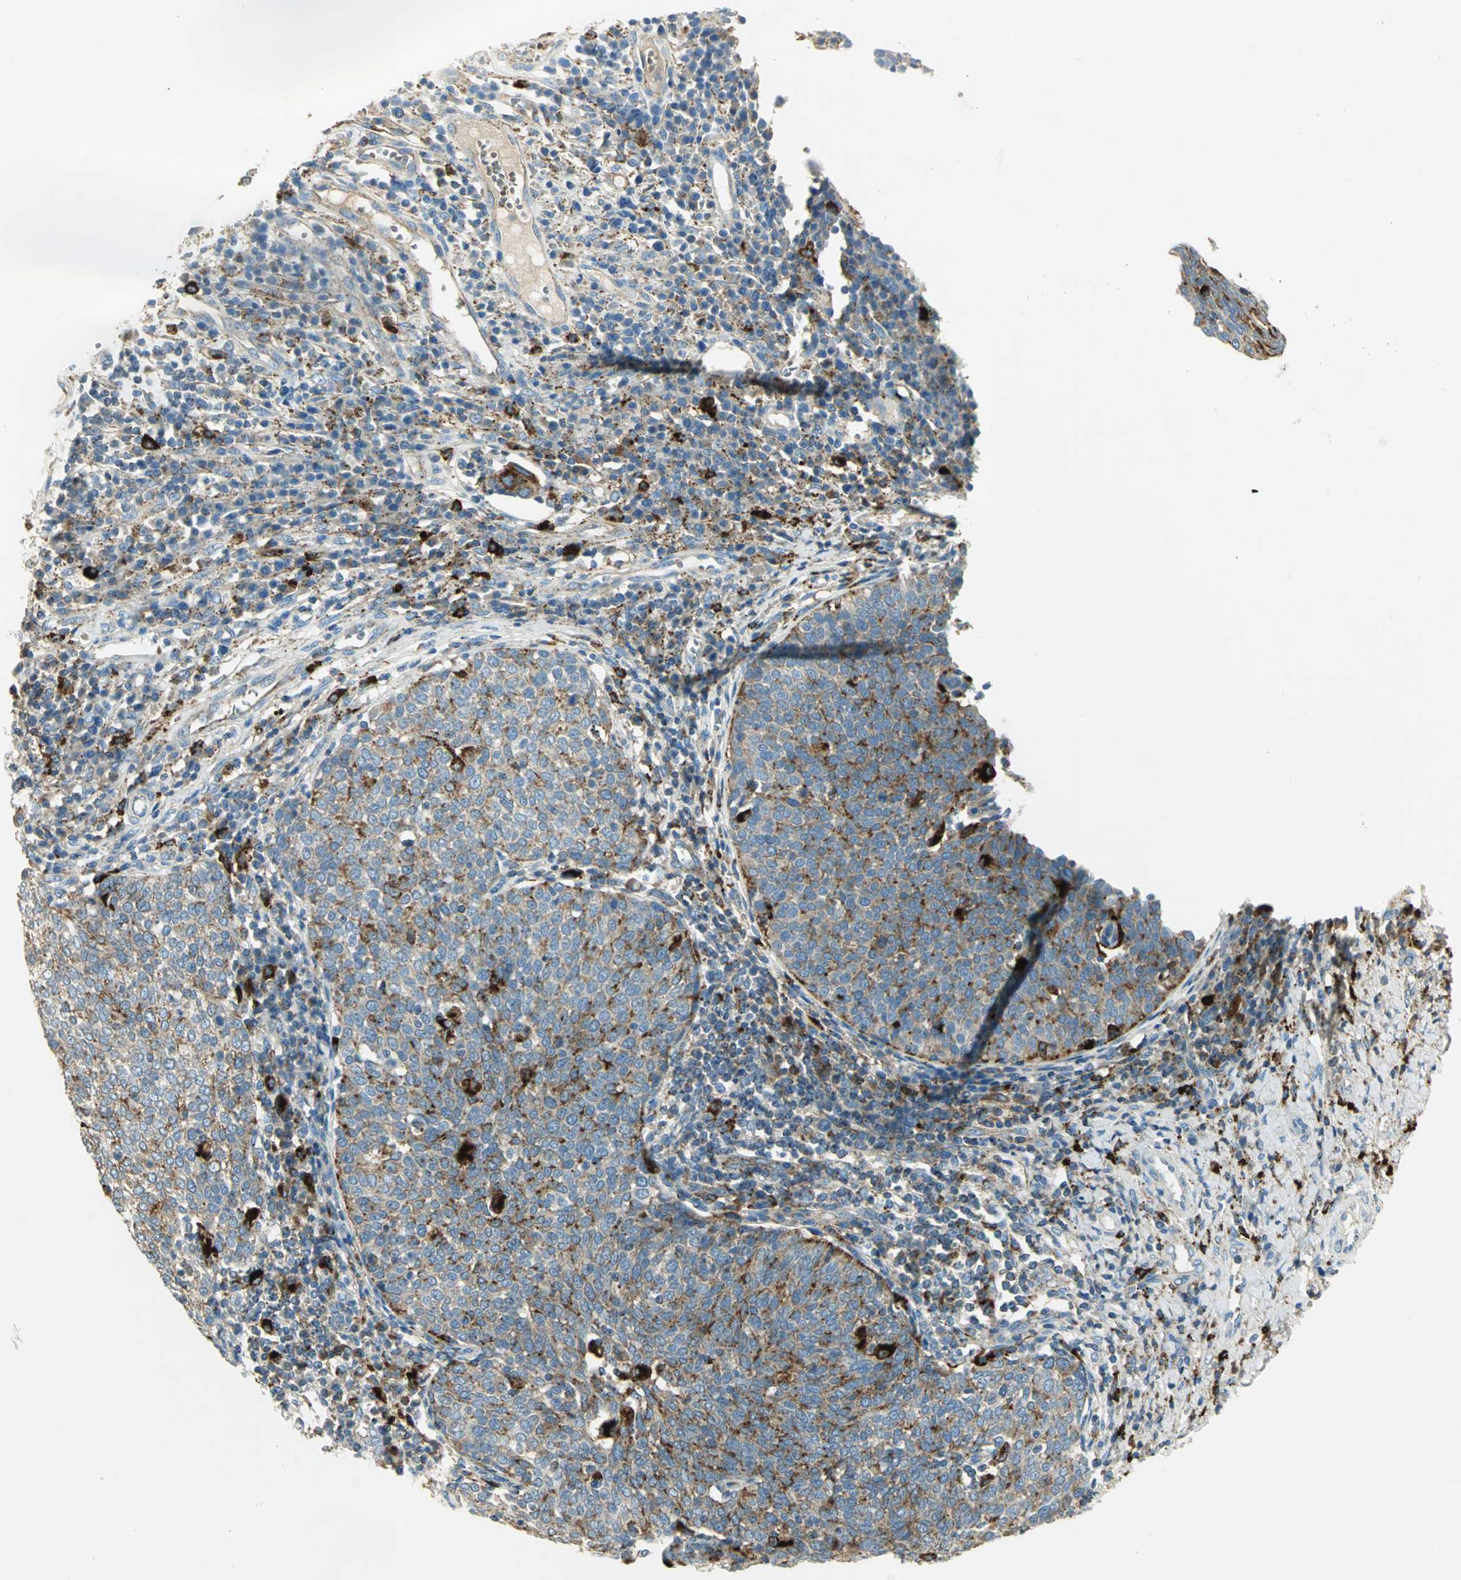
{"staining": {"intensity": "moderate", "quantity": "25%-75%", "location": "cytoplasmic/membranous"}, "tissue": "cervical cancer", "cell_type": "Tumor cells", "image_type": "cancer", "snomed": [{"axis": "morphology", "description": "Squamous cell carcinoma, NOS"}, {"axis": "topography", "description": "Cervix"}], "caption": "Protein expression analysis of human cervical squamous cell carcinoma reveals moderate cytoplasmic/membranous staining in approximately 25%-75% of tumor cells. (IHC, brightfield microscopy, high magnification).", "gene": "ARSA", "patient": {"sex": "female", "age": 40}}